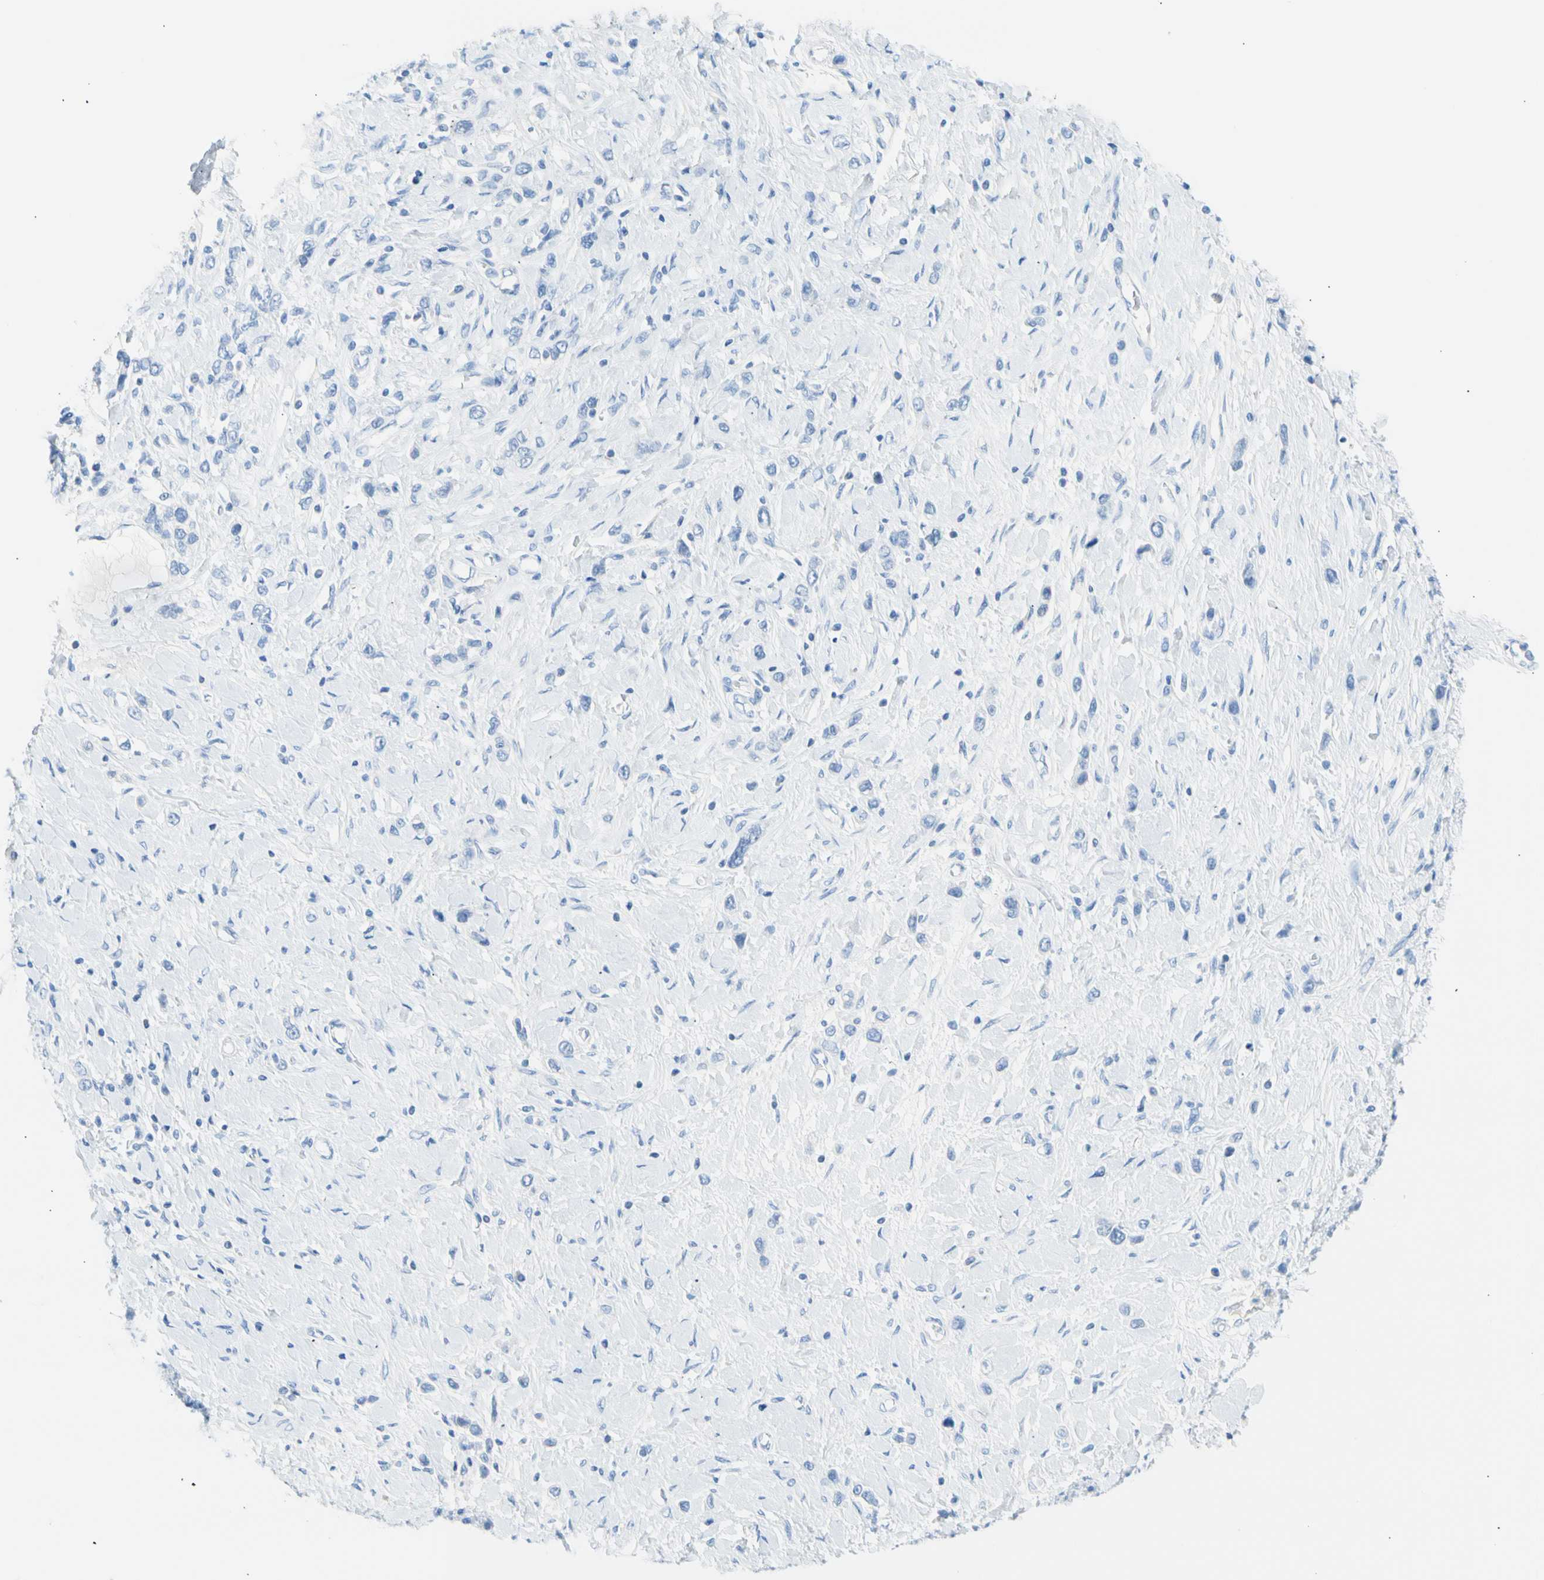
{"staining": {"intensity": "negative", "quantity": "none", "location": "none"}, "tissue": "stomach cancer", "cell_type": "Tumor cells", "image_type": "cancer", "snomed": [{"axis": "morphology", "description": "Normal tissue, NOS"}, {"axis": "morphology", "description": "Adenocarcinoma, NOS"}, {"axis": "topography", "description": "Stomach, upper"}, {"axis": "topography", "description": "Stomach"}], "caption": "This is an immunohistochemistry (IHC) image of stomach cancer. There is no staining in tumor cells.", "gene": "CEL", "patient": {"sex": "female", "age": 65}}